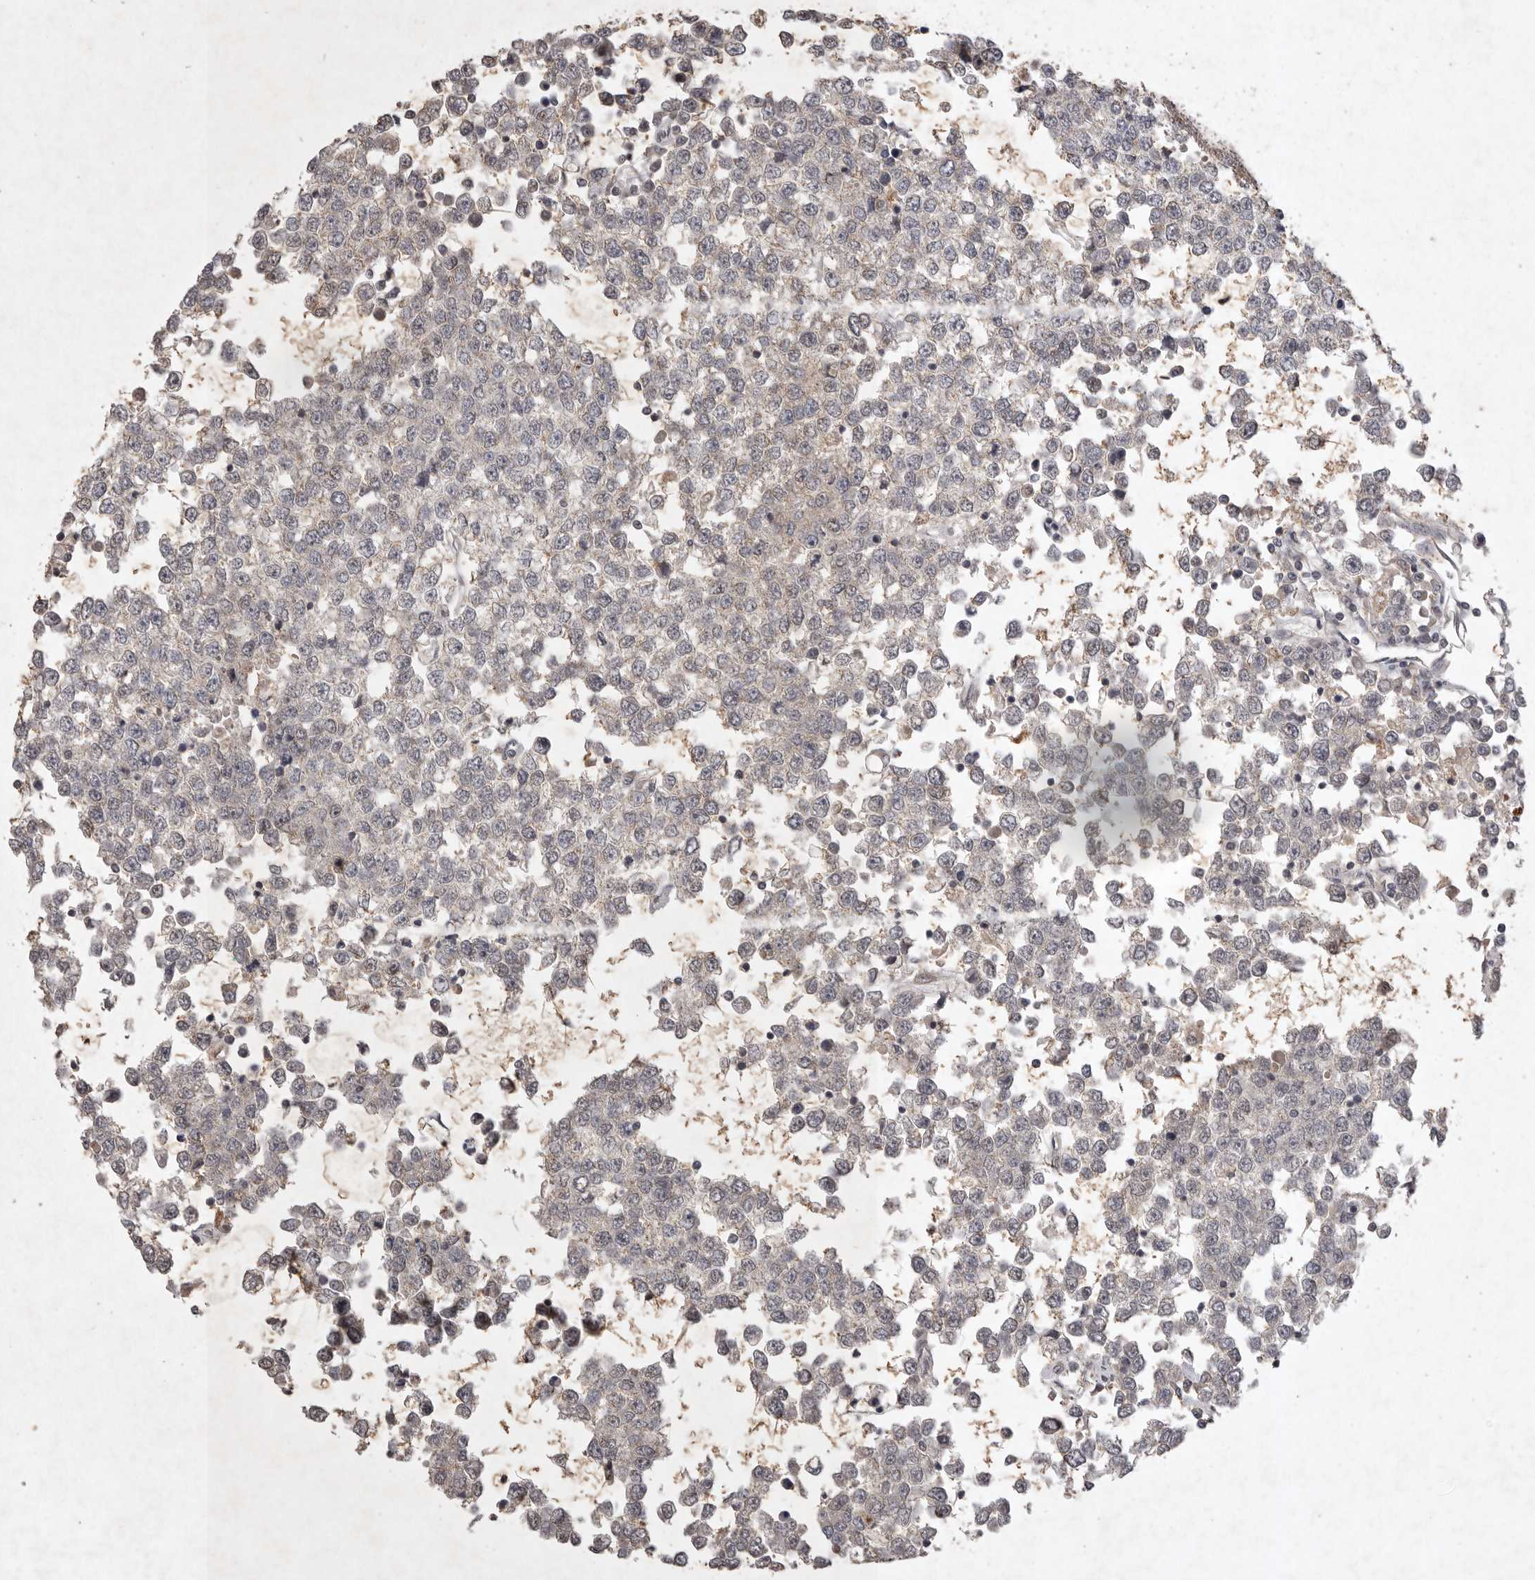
{"staining": {"intensity": "negative", "quantity": "none", "location": "none"}, "tissue": "testis cancer", "cell_type": "Tumor cells", "image_type": "cancer", "snomed": [{"axis": "morphology", "description": "Seminoma, NOS"}, {"axis": "topography", "description": "Testis"}], "caption": "IHC of human testis seminoma reveals no positivity in tumor cells. (Brightfield microscopy of DAB (3,3'-diaminobenzidine) immunohistochemistry (IHC) at high magnification).", "gene": "APLNR", "patient": {"sex": "male", "age": 65}}